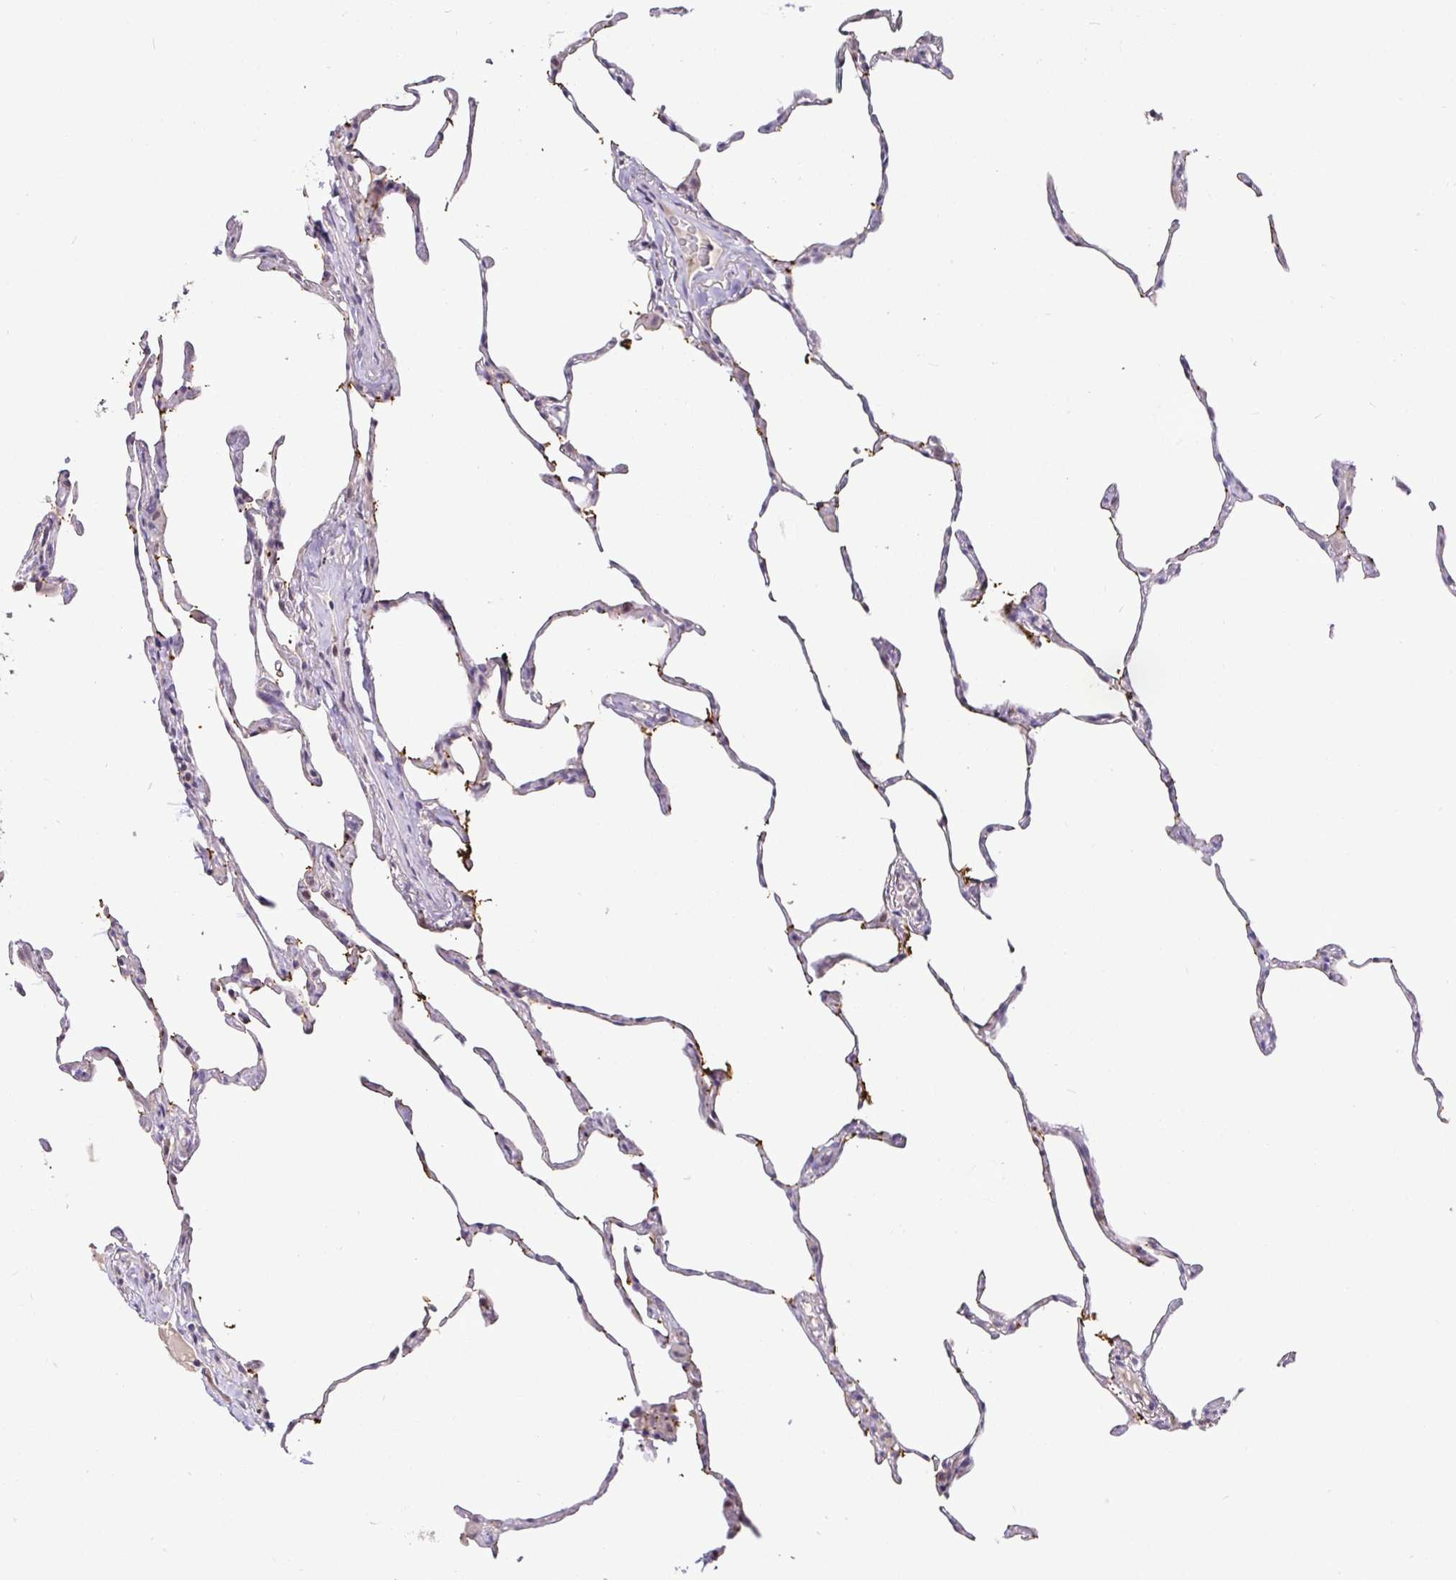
{"staining": {"intensity": "negative", "quantity": "none", "location": "none"}, "tissue": "lung", "cell_type": "Alveolar cells", "image_type": "normal", "snomed": [{"axis": "morphology", "description": "Normal tissue, NOS"}, {"axis": "topography", "description": "Lung"}], "caption": "A high-resolution image shows immunohistochemistry (IHC) staining of benign lung, which reveals no significant staining in alveolar cells.", "gene": "NUP188", "patient": {"sex": "female", "age": 57}}